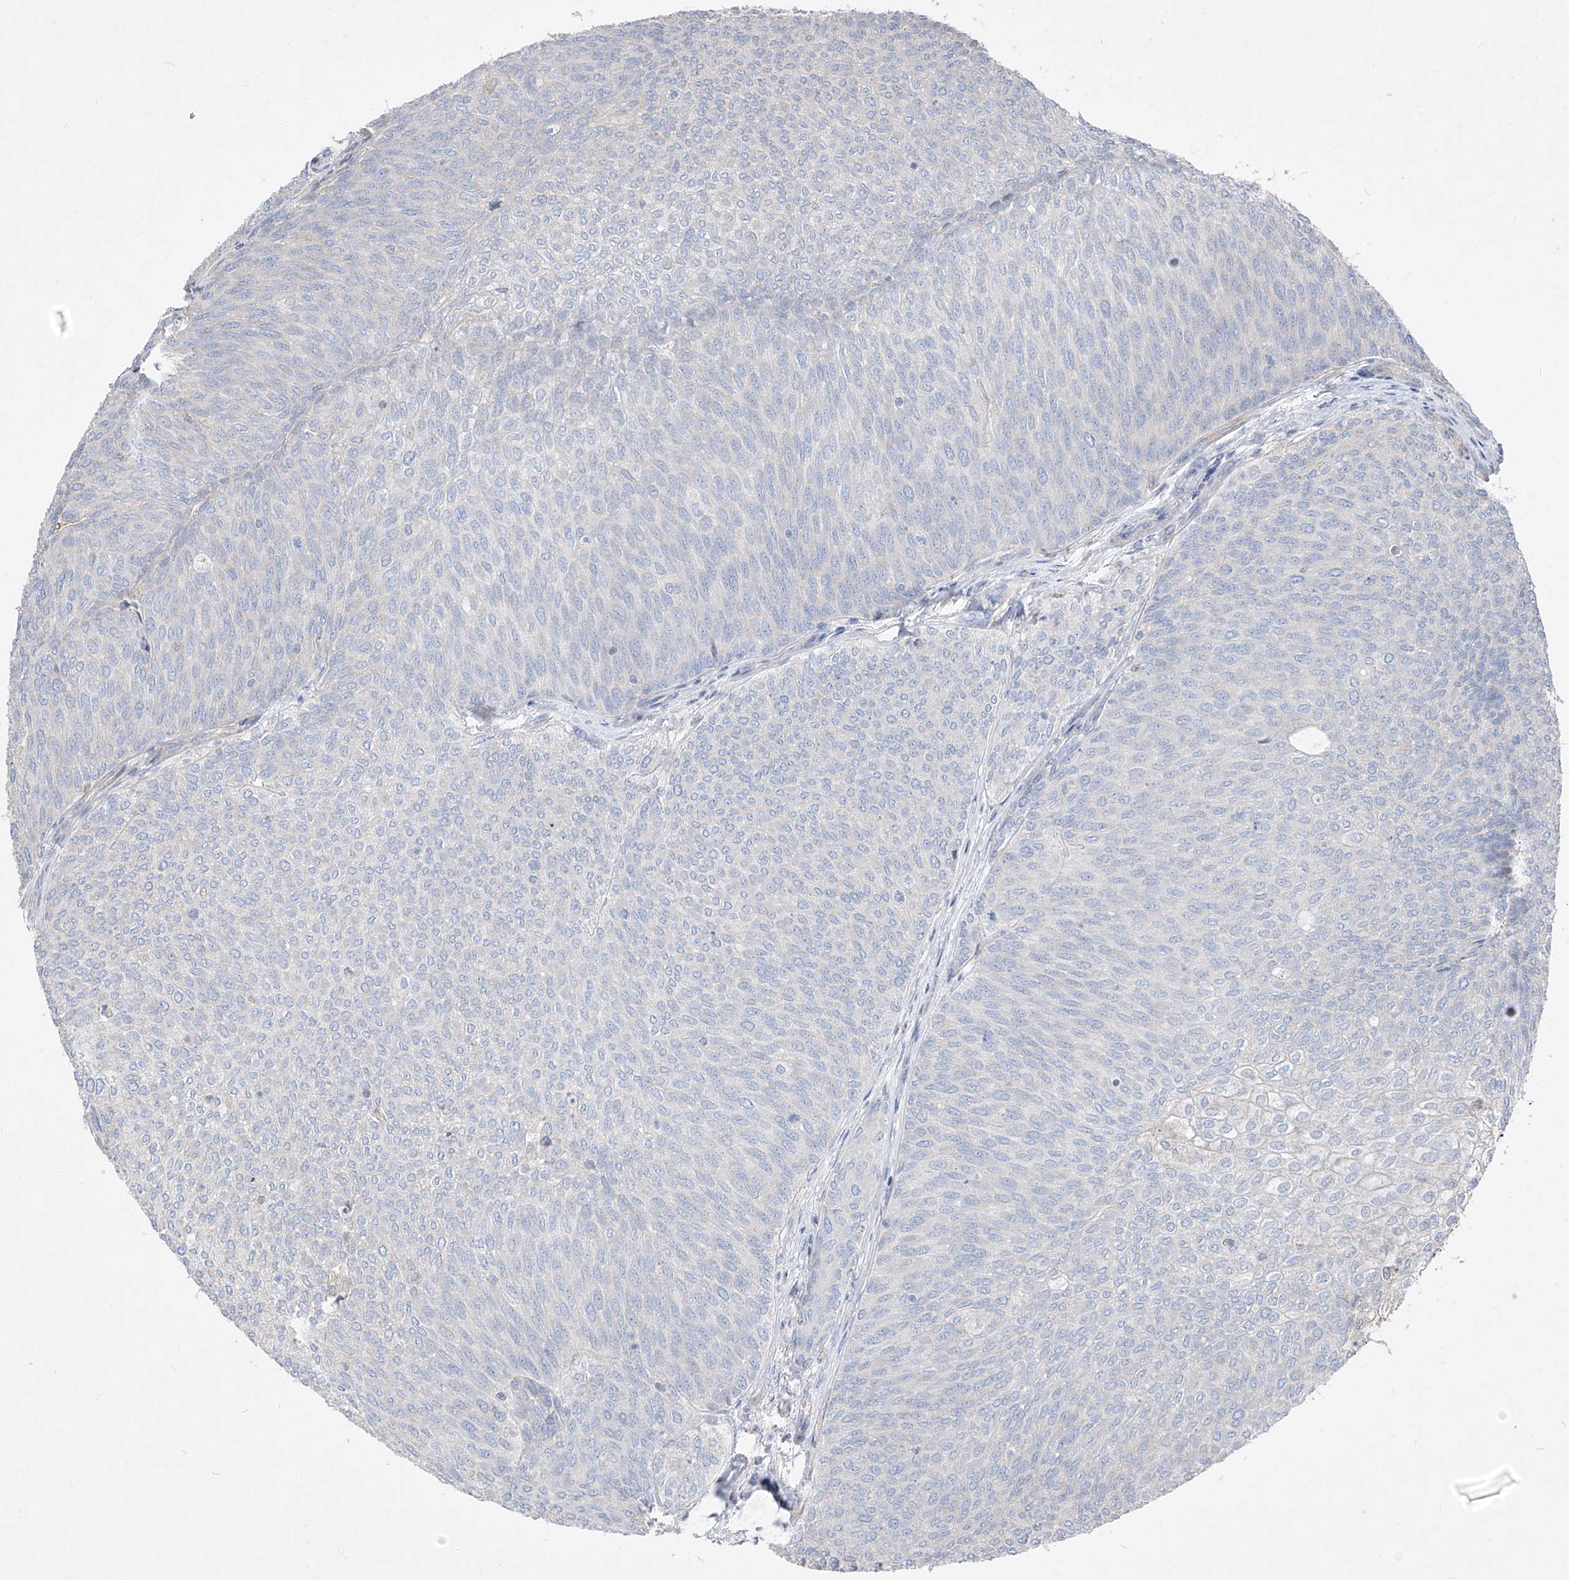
{"staining": {"intensity": "negative", "quantity": "none", "location": "none"}, "tissue": "urothelial cancer", "cell_type": "Tumor cells", "image_type": "cancer", "snomed": [{"axis": "morphology", "description": "Urothelial carcinoma, Low grade"}, {"axis": "topography", "description": "Urinary bladder"}], "caption": "This is an IHC micrograph of human urothelial cancer. There is no positivity in tumor cells.", "gene": "UFD1", "patient": {"sex": "female", "age": 79}}